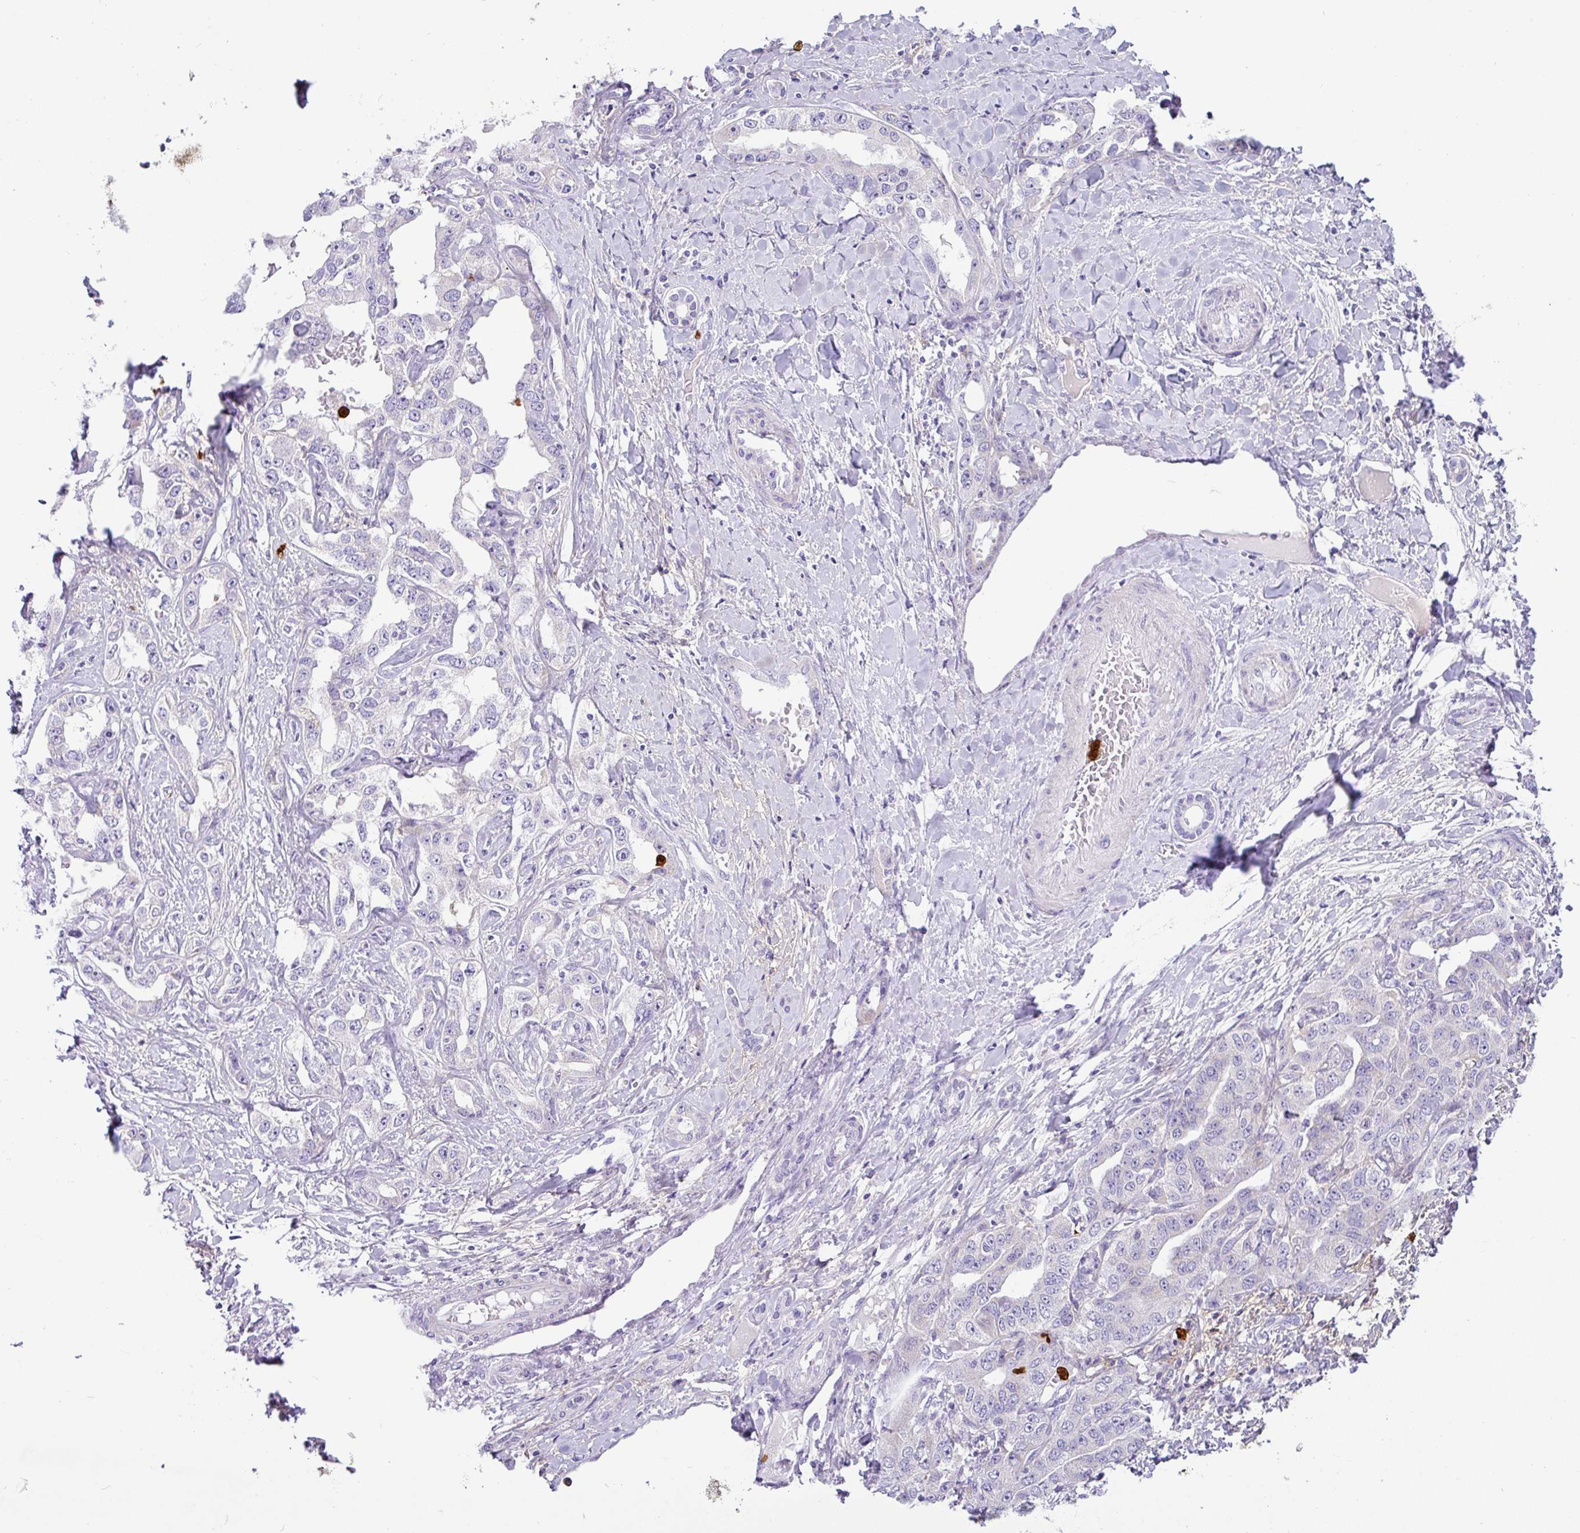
{"staining": {"intensity": "negative", "quantity": "none", "location": "none"}, "tissue": "liver cancer", "cell_type": "Tumor cells", "image_type": "cancer", "snomed": [{"axis": "morphology", "description": "Cholangiocarcinoma"}, {"axis": "topography", "description": "Liver"}], "caption": "DAB immunohistochemical staining of liver cancer (cholangiocarcinoma) demonstrates no significant positivity in tumor cells.", "gene": "SH2D3C", "patient": {"sex": "male", "age": 59}}